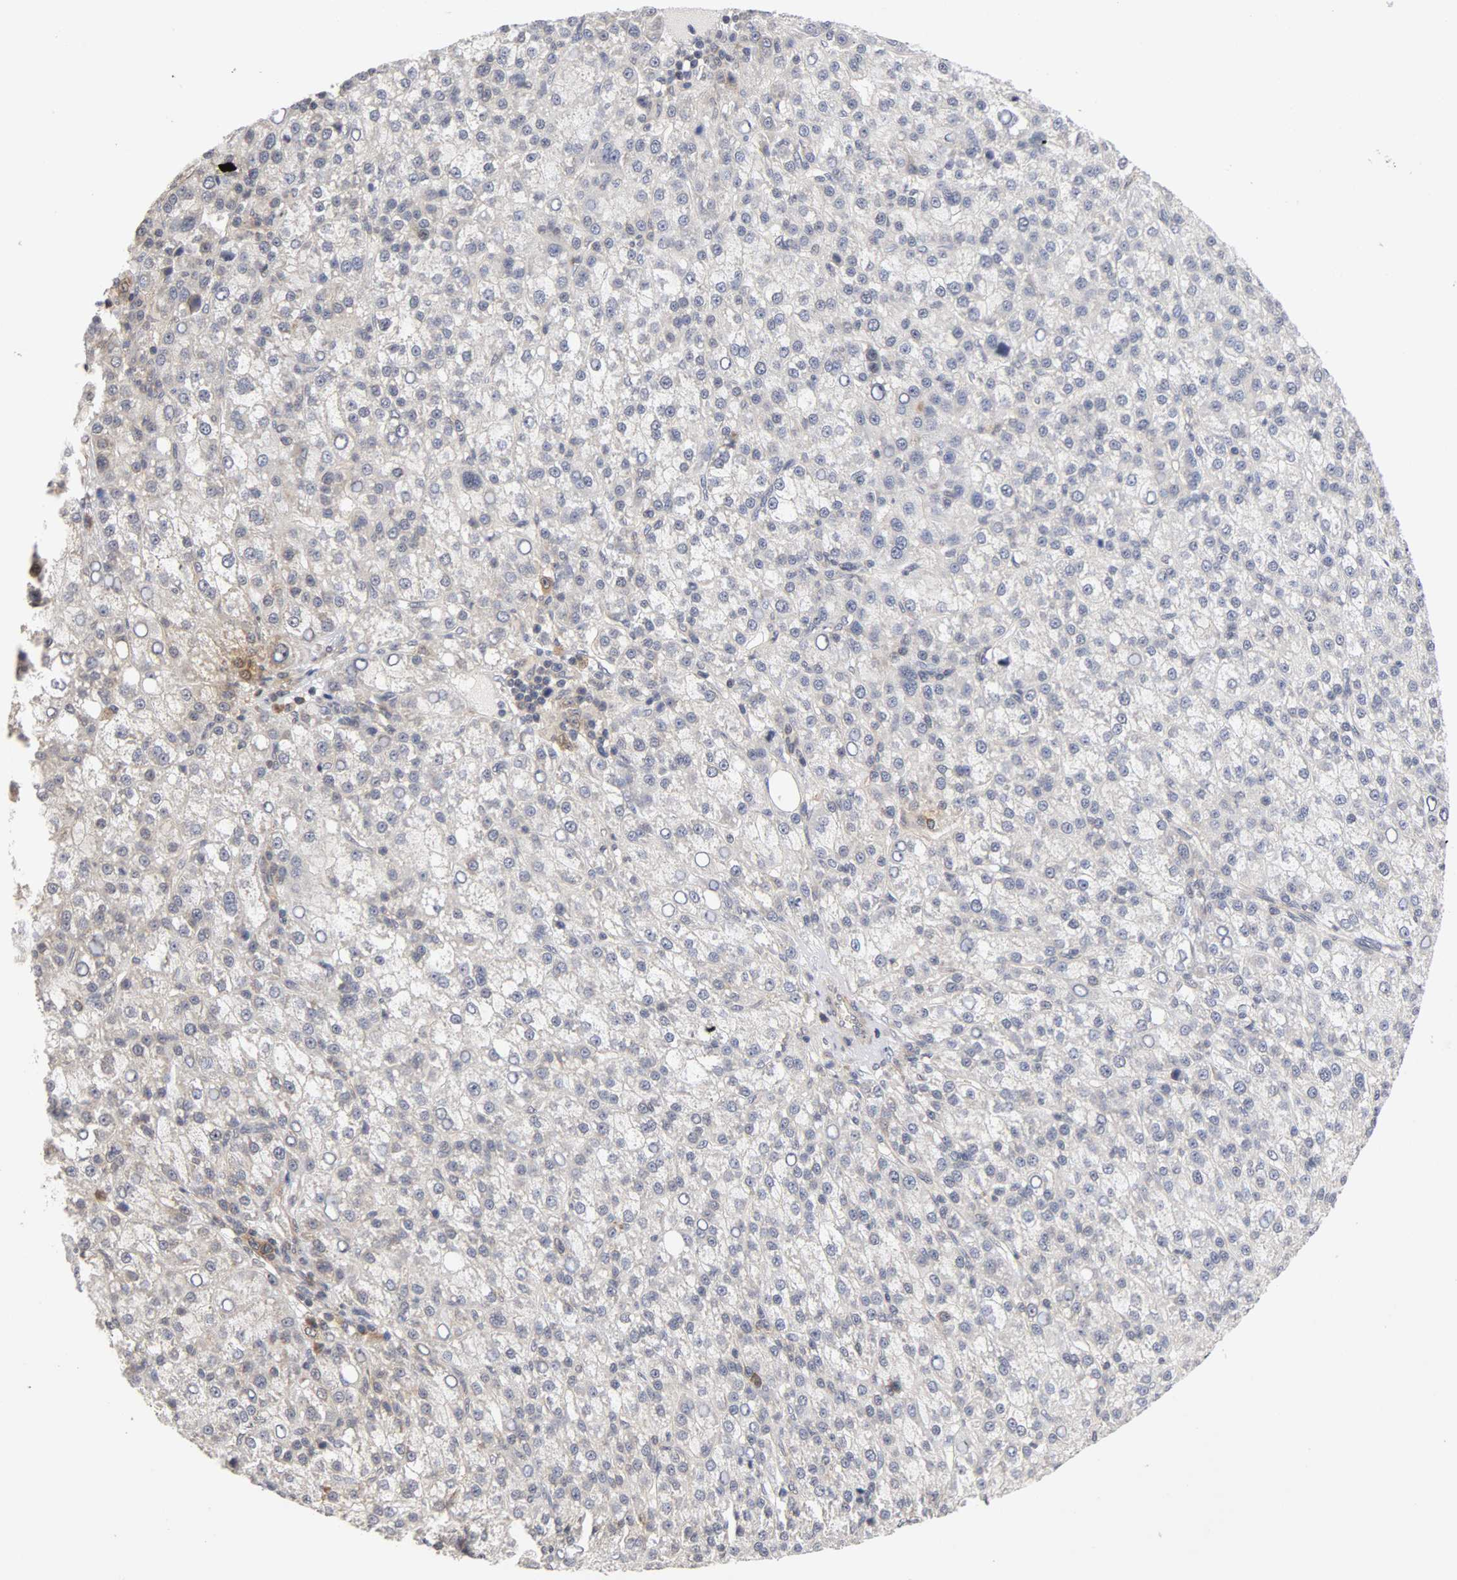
{"staining": {"intensity": "negative", "quantity": "none", "location": "none"}, "tissue": "liver cancer", "cell_type": "Tumor cells", "image_type": "cancer", "snomed": [{"axis": "morphology", "description": "Carcinoma, Hepatocellular, NOS"}, {"axis": "topography", "description": "Liver"}], "caption": "Immunohistochemical staining of human liver hepatocellular carcinoma displays no significant expression in tumor cells.", "gene": "UBE2M", "patient": {"sex": "female", "age": 58}}